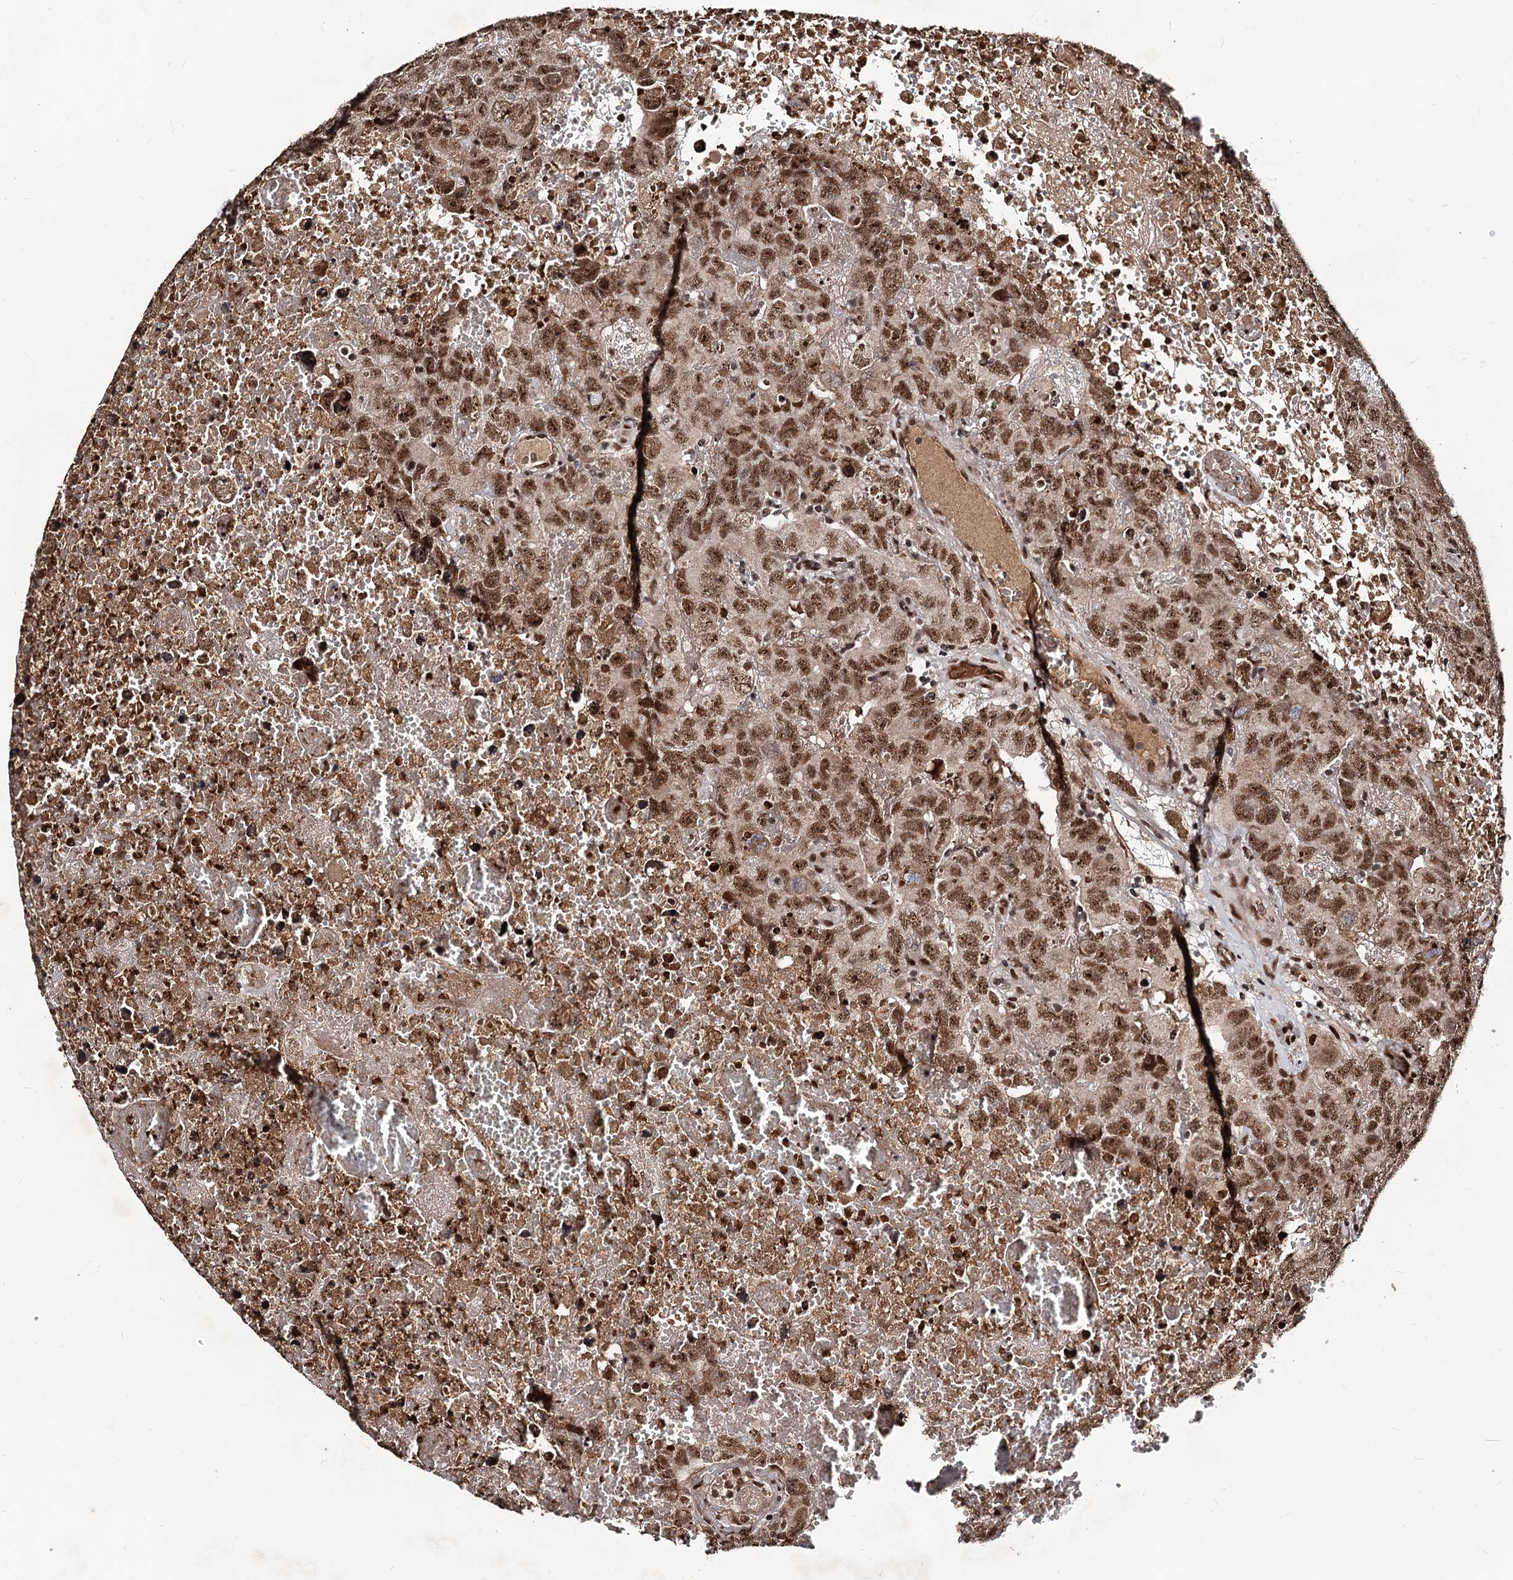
{"staining": {"intensity": "moderate", "quantity": ">75%", "location": "nuclear"}, "tissue": "testis cancer", "cell_type": "Tumor cells", "image_type": "cancer", "snomed": [{"axis": "morphology", "description": "Carcinoma, Embryonal, NOS"}, {"axis": "topography", "description": "Testis"}], "caption": "There is medium levels of moderate nuclear expression in tumor cells of testis cancer, as demonstrated by immunohistochemical staining (brown color).", "gene": "SFSWAP", "patient": {"sex": "male", "age": 45}}